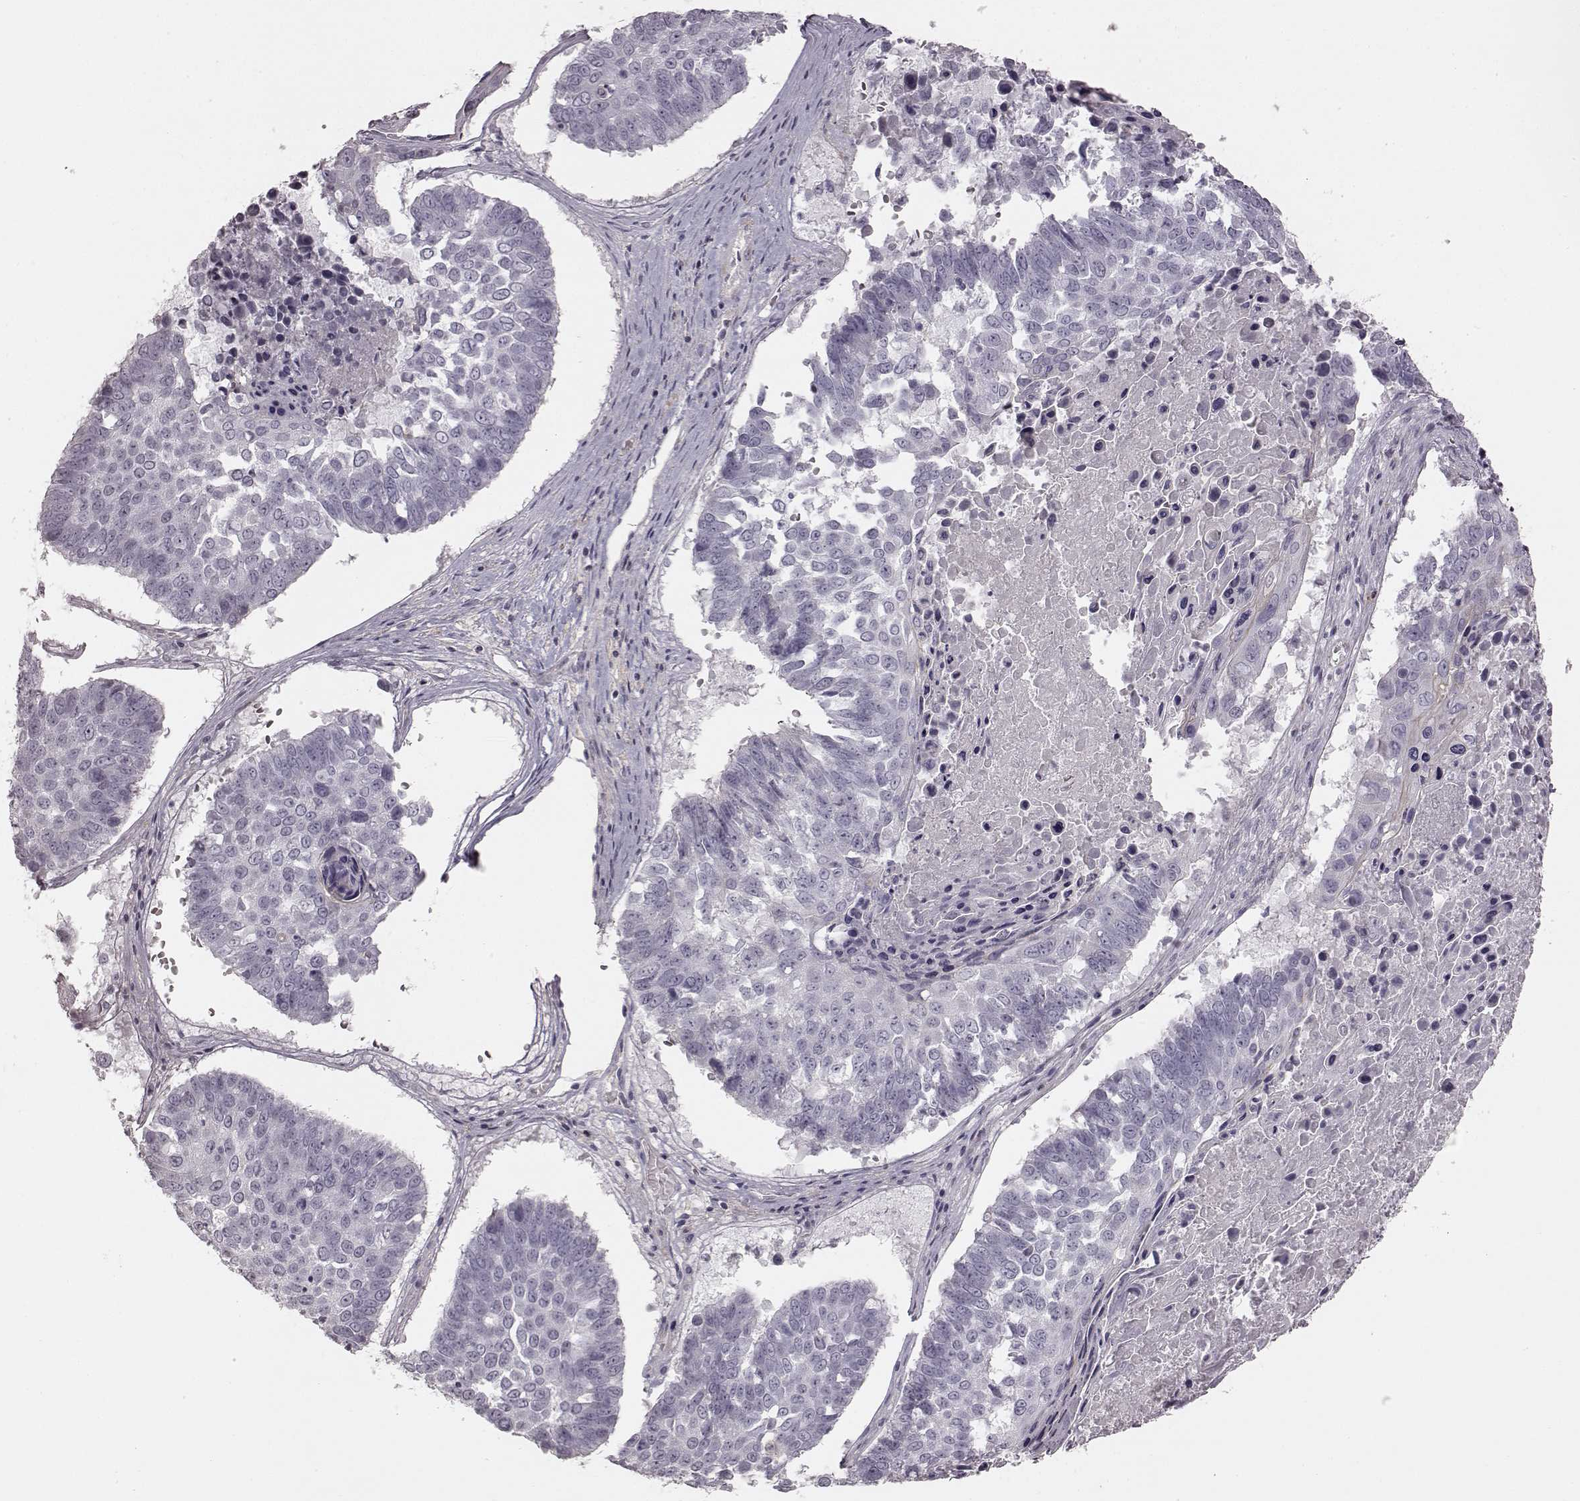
{"staining": {"intensity": "negative", "quantity": "none", "location": "none"}, "tissue": "lung cancer", "cell_type": "Tumor cells", "image_type": "cancer", "snomed": [{"axis": "morphology", "description": "Squamous cell carcinoma, NOS"}, {"axis": "topography", "description": "Lung"}], "caption": "Immunohistochemical staining of human lung cancer exhibits no significant staining in tumor cells. The staining was performed using DAB (3,3'-diaminobenzidine) to visualize the protein expression in brown, while the nuclei were stained in blue with hematoxylin (Magnification: 20x).", "gene": "PRLHR", "patient": {"sex": "male", "age": 73}}